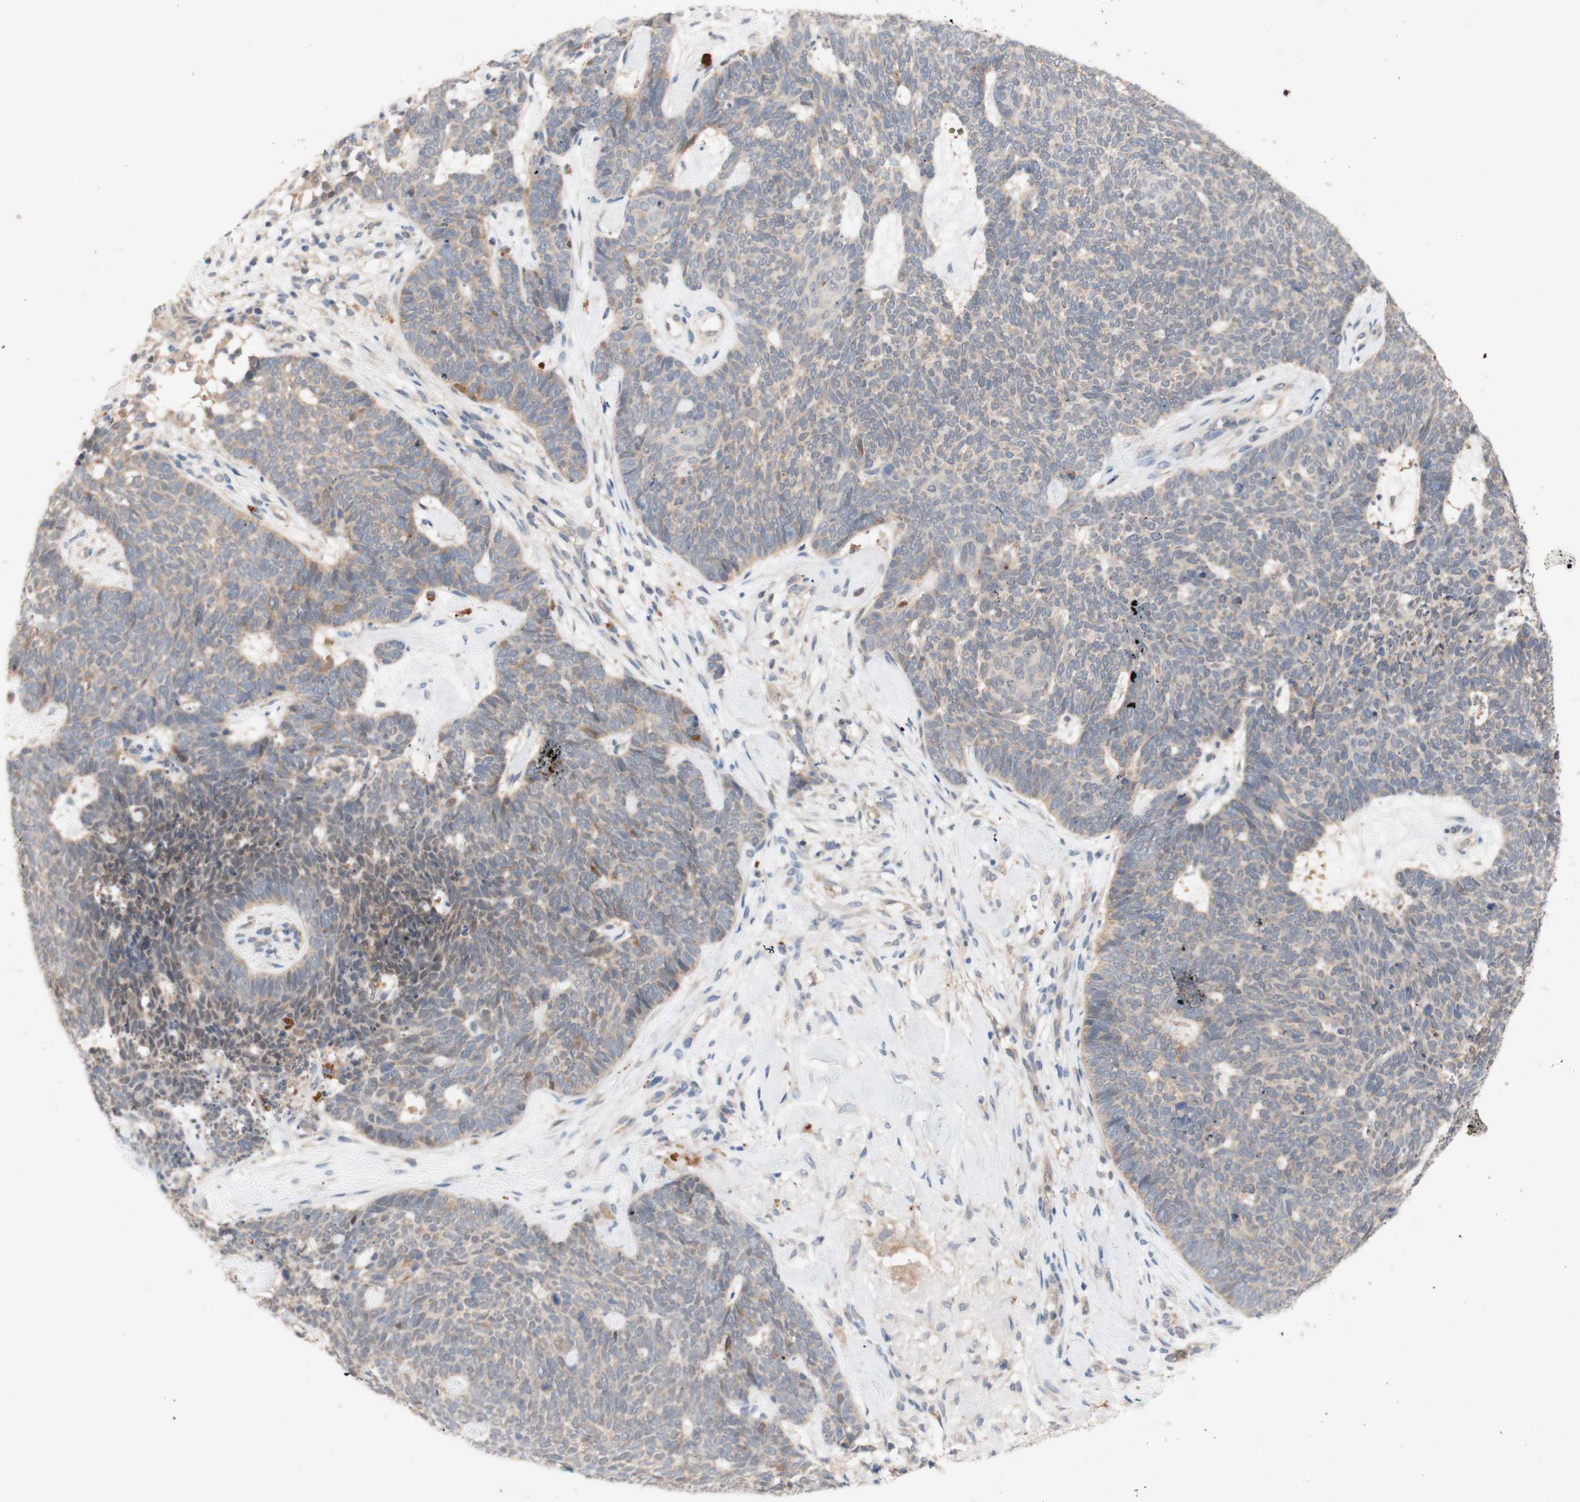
{"staining": {"intensity": "weak", "quantity": "<25%", "location": "cytoplasmic/membranous"}, "tissue": "skin cancer", "cell_type": "Tumor cells", "image_type": "cancer", "snomed": [{"axis": "morphology", "description": "Basal cell carcinoma"}, {"axis": "topography", "description": "Skin"}], "caption": "A photomicrograph of human skin cancer (basal cell carcinoma) is negative for staining in tumor cells.", "gene": "PEX2", "patient": {"sex": "female", "age": 84}}